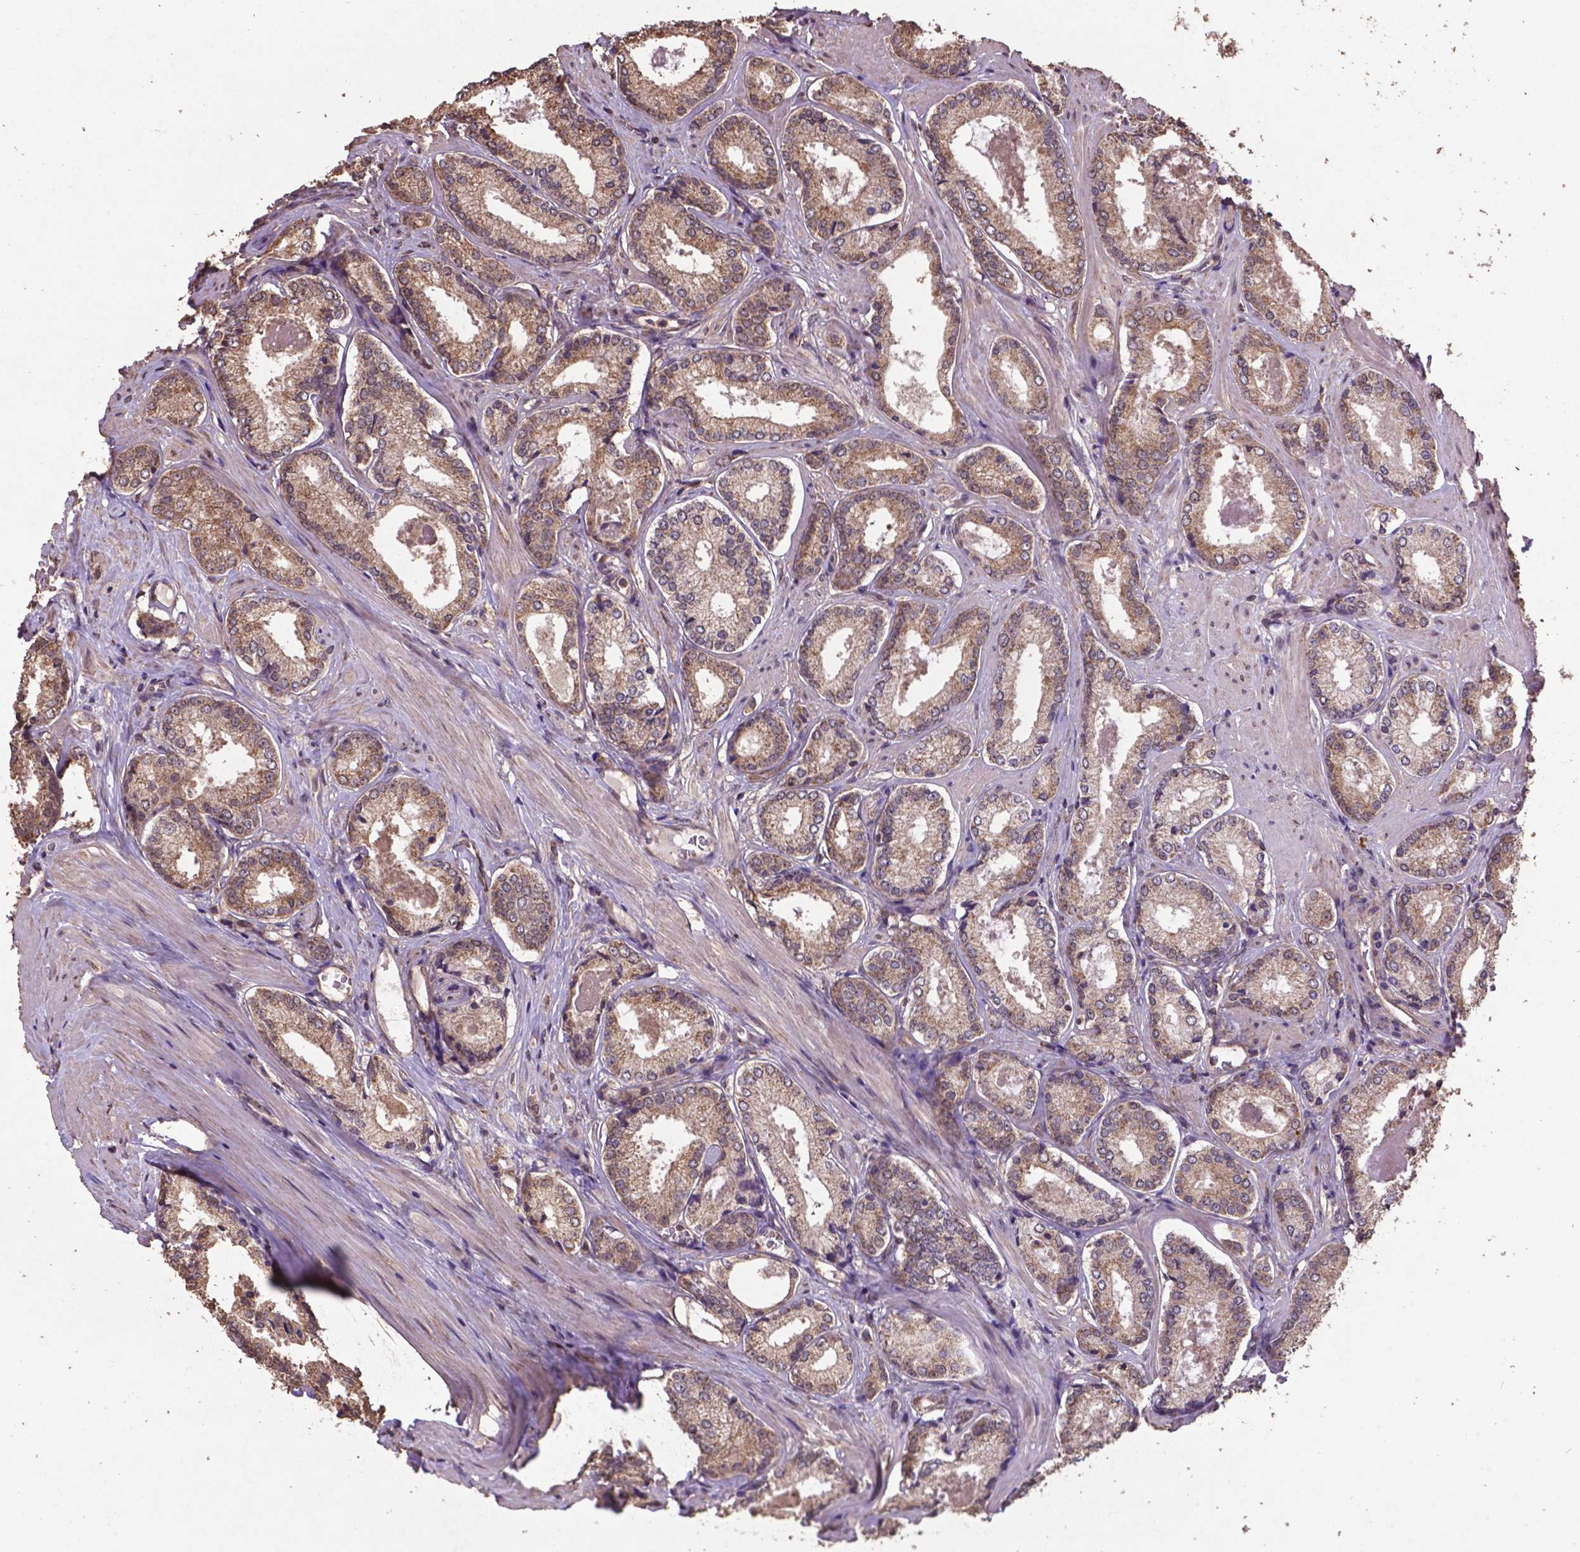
{"staining": {"intensity": "moderate", "quantity": ">75%", "location": "cytoplasmic/membranous"}, "tissue": "prostate cancer", "cell_type": "Tumor cells", "image_type": "cancer", "snomed": [{"axis": "morphology", "description": "Adenocarcinoma, Low grade"}, {"axis": "topography", "description": "Prostate"}], "caption": "This is an image of immunohistochemistry (IHC) staining of prostate low-grade adenocarcinoma, which shows moderate expression in the cytoplasmic/membranous of tumor cells.", "gene": "DCAF1", "patient": {"sex": "male", "age": 56}}